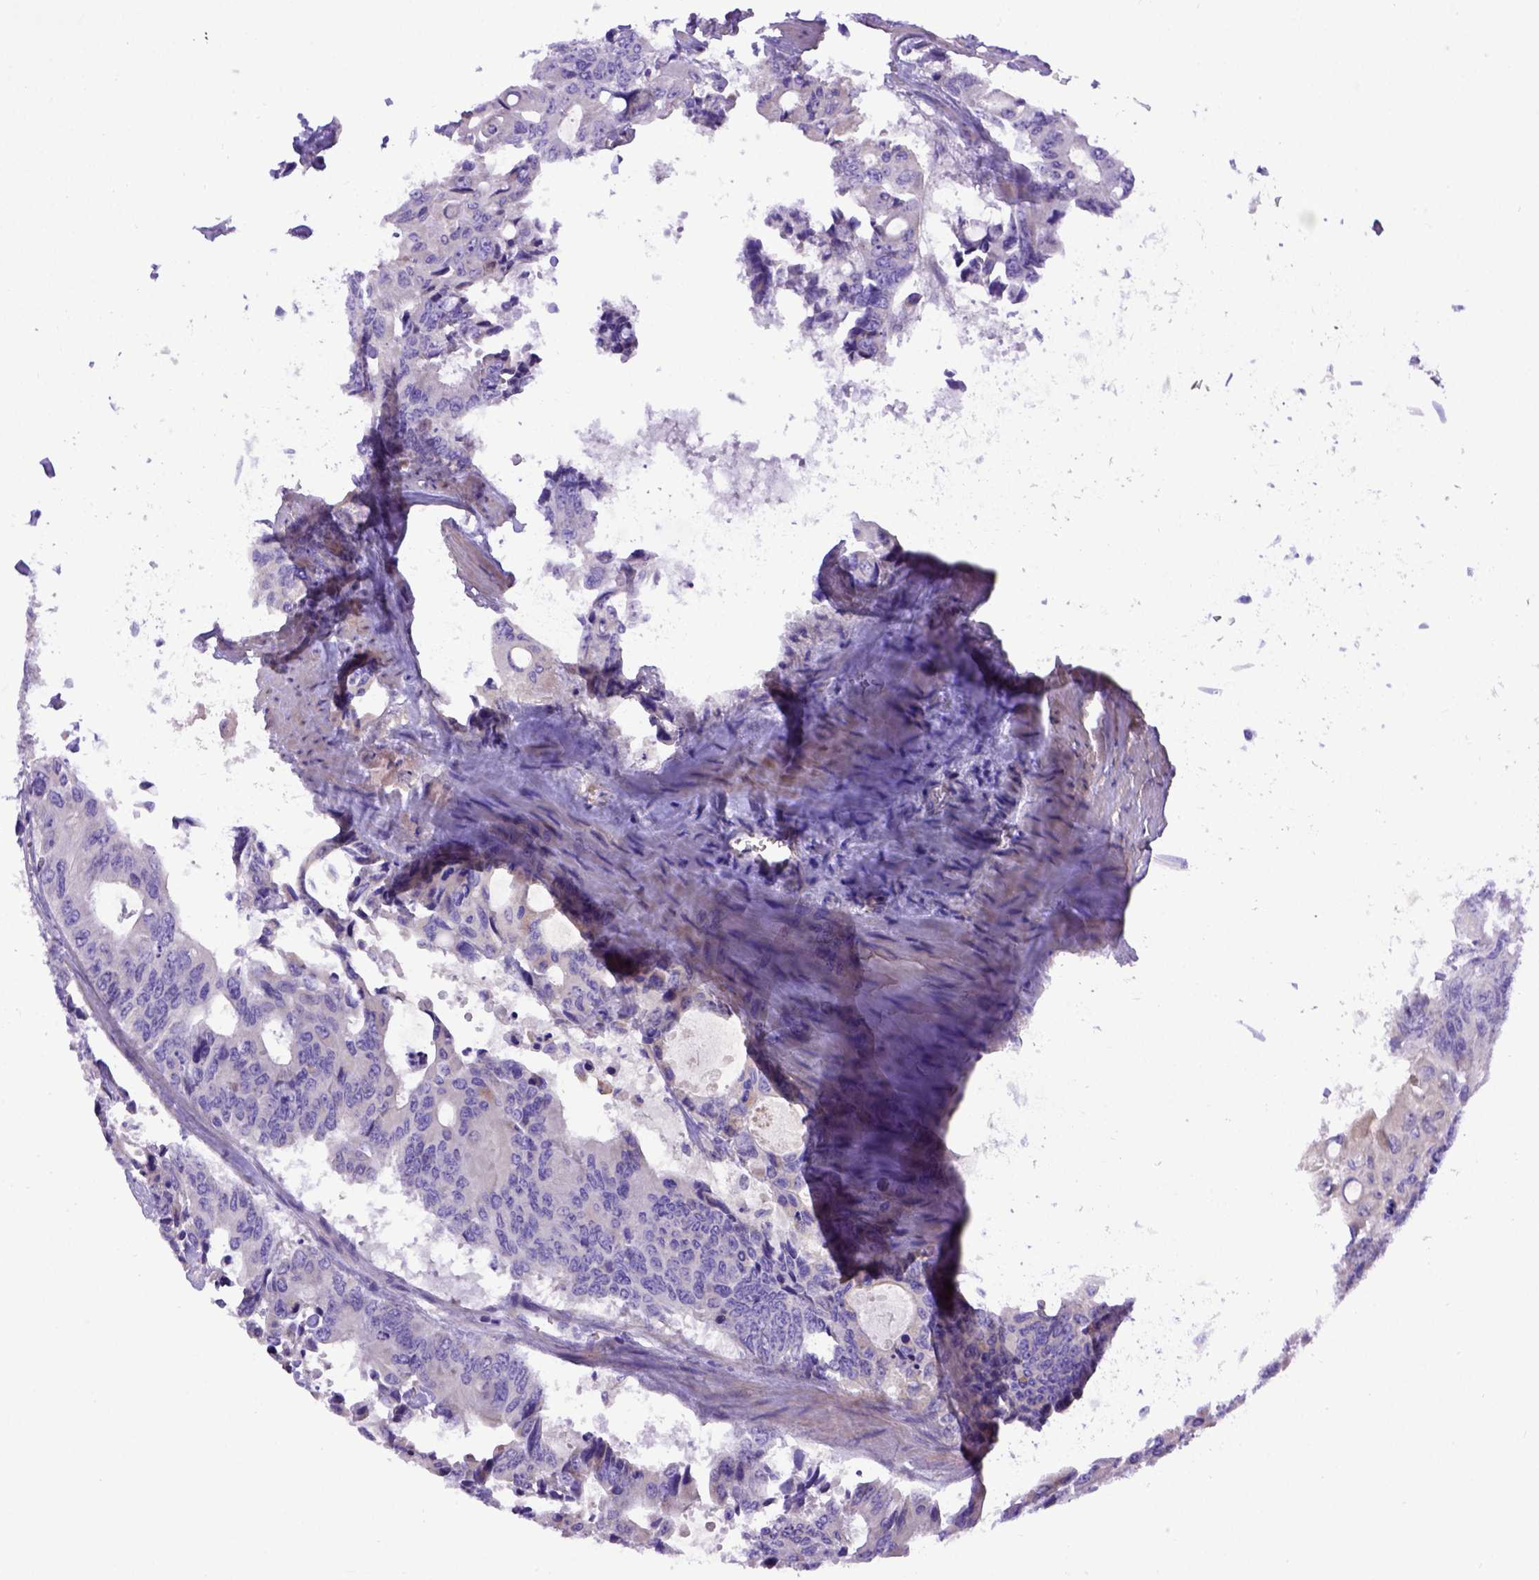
{"staining": {"intensity": "negative", "quantity": "none", "location": "none"}, "tissue": "colorectal cancer", "cell_type": "Tumor cells", "image_type": "cancer", "snomed": [{"axis": "morphology", "description": "Adenocarcinoma, NOS"}, {"axis": "topography", "description": "Rectum"}], "caption": "Image shows no protein staining in tumor cells of adenocarcinoma (colorectal) tissue. (DAB immunohistochemistry, high magnification).", "gene": "ADAM12", "patient": {"sex": "male", "age": 76}}